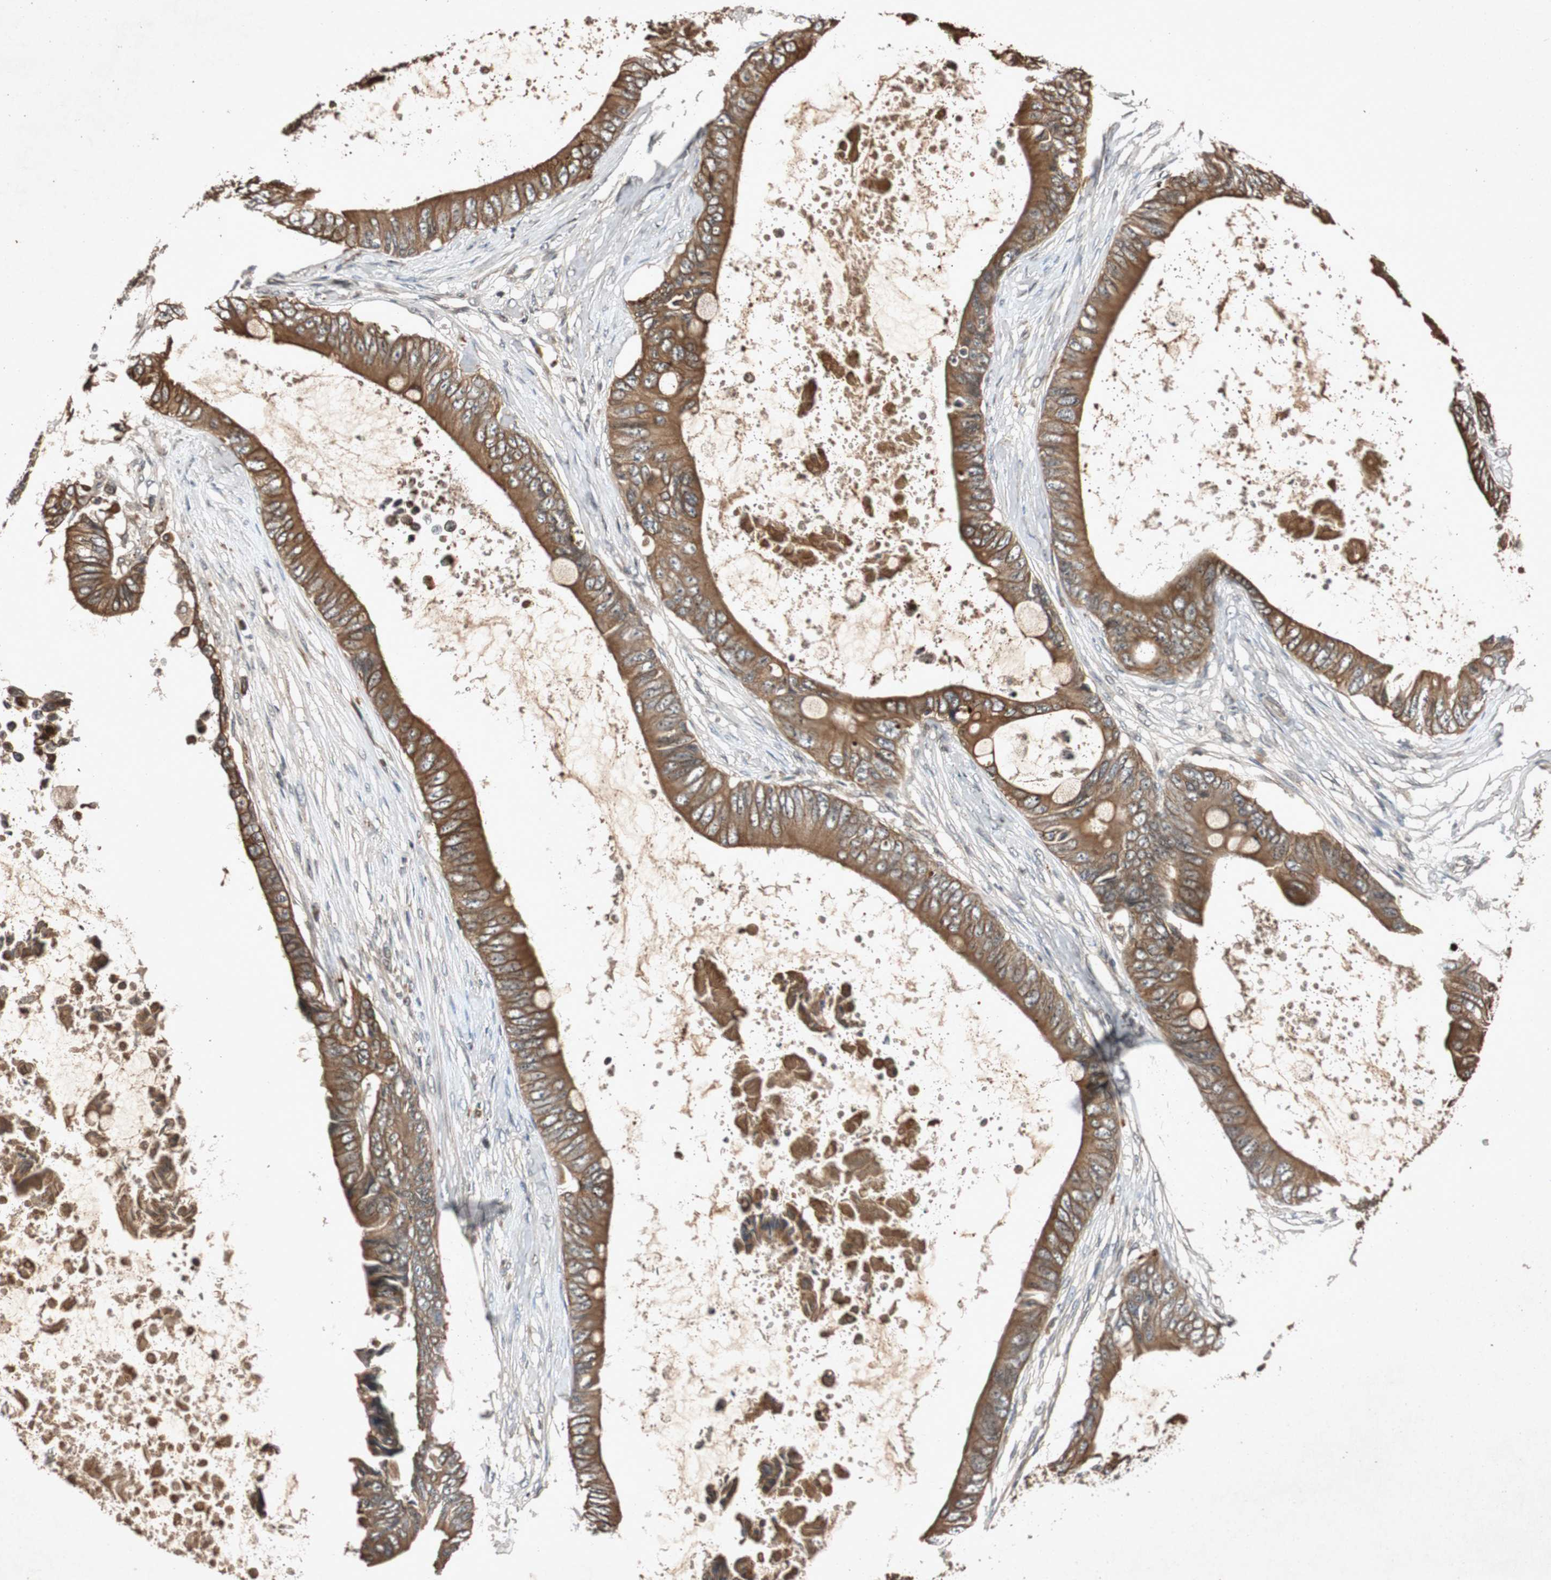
{"staining": {"intensity": "strong", "quantity": ">75%", "location": "cytoplasmic/membranous"}, "tissue": "colorectal cancer", "cell_type": "Tumor cells", "image_type": "cancer", "snomed": [{"axis": "morphology", "description": "Normal tissue, NOS"}, {"axis": "morphology", "description": "Adenocarcinoma, NOS"}, {"axis": "topography", "description": "Rectum"}, {"axis": "topography", "description": "Peripheral nerve tissue"}], "caption": "The immunohistochemical stain labels strong cytoplasmic/membranous staining in tumor cells of adenocarcinoma (colorectal) tissue.", "gene": "SLIT2", "patient": {"sex": "female", "age": 77}}